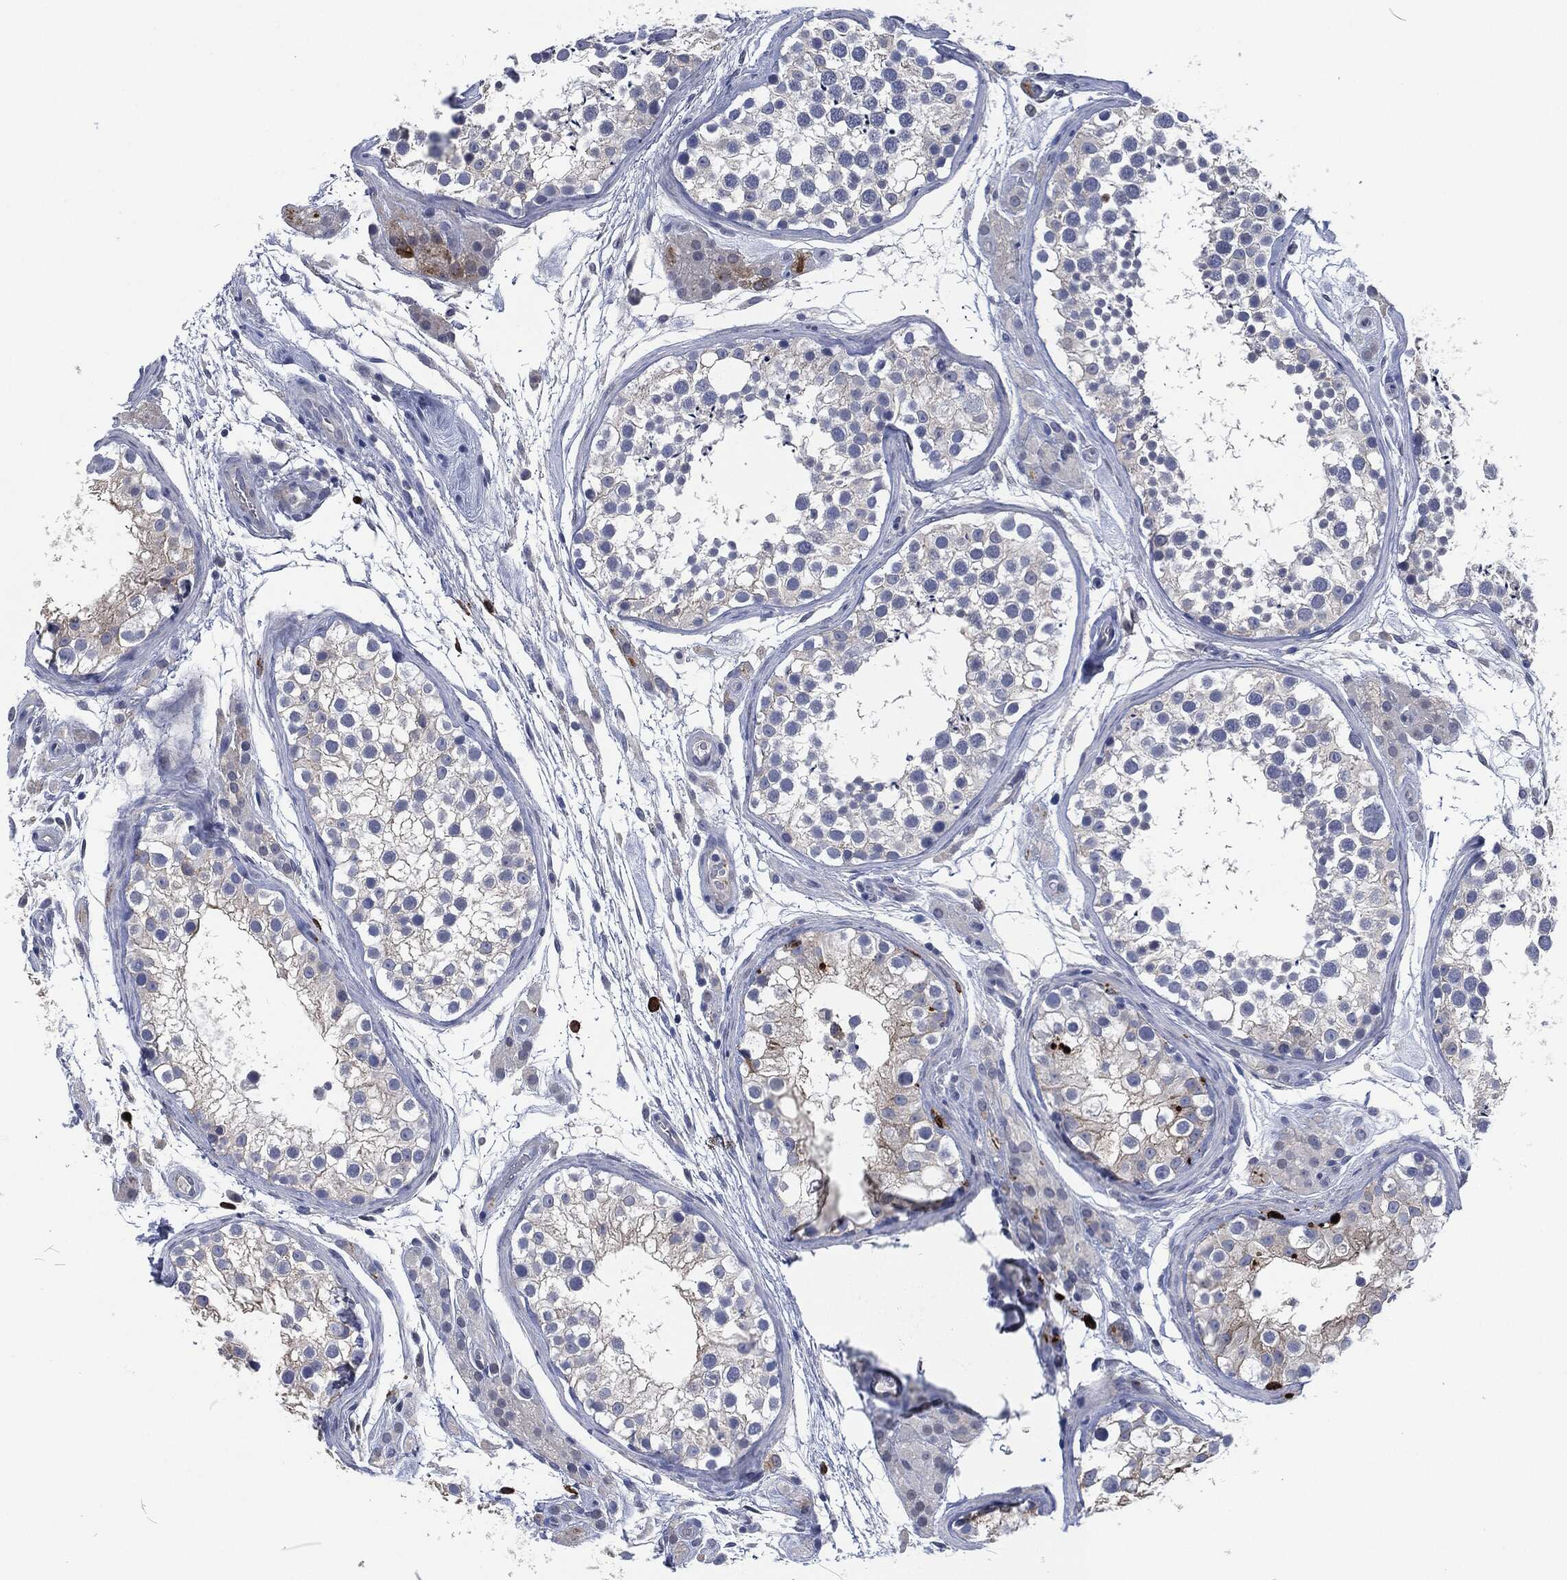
{"staining": {"intensity": "weak", "quantity": "<25%", "location": "cytoplasmic/membranous"}, "tissue": "testis", "cell_type": "Cells in seminiferous ducts", "image_type": "normal", "snomed": [{"axis": "morphology", "description": "Normal tissue, NOS"}, {"axis": "topography", "description": "Testis"}], "caption": "IHC micrograph of normal testis: human testis stained with DAB (3,3'-diaminobenzidine) reveals no significant protein positivity in cells in seminiferous ducts.", "gene": "MPO", "patient": {"sex": "male", "age": 31}}